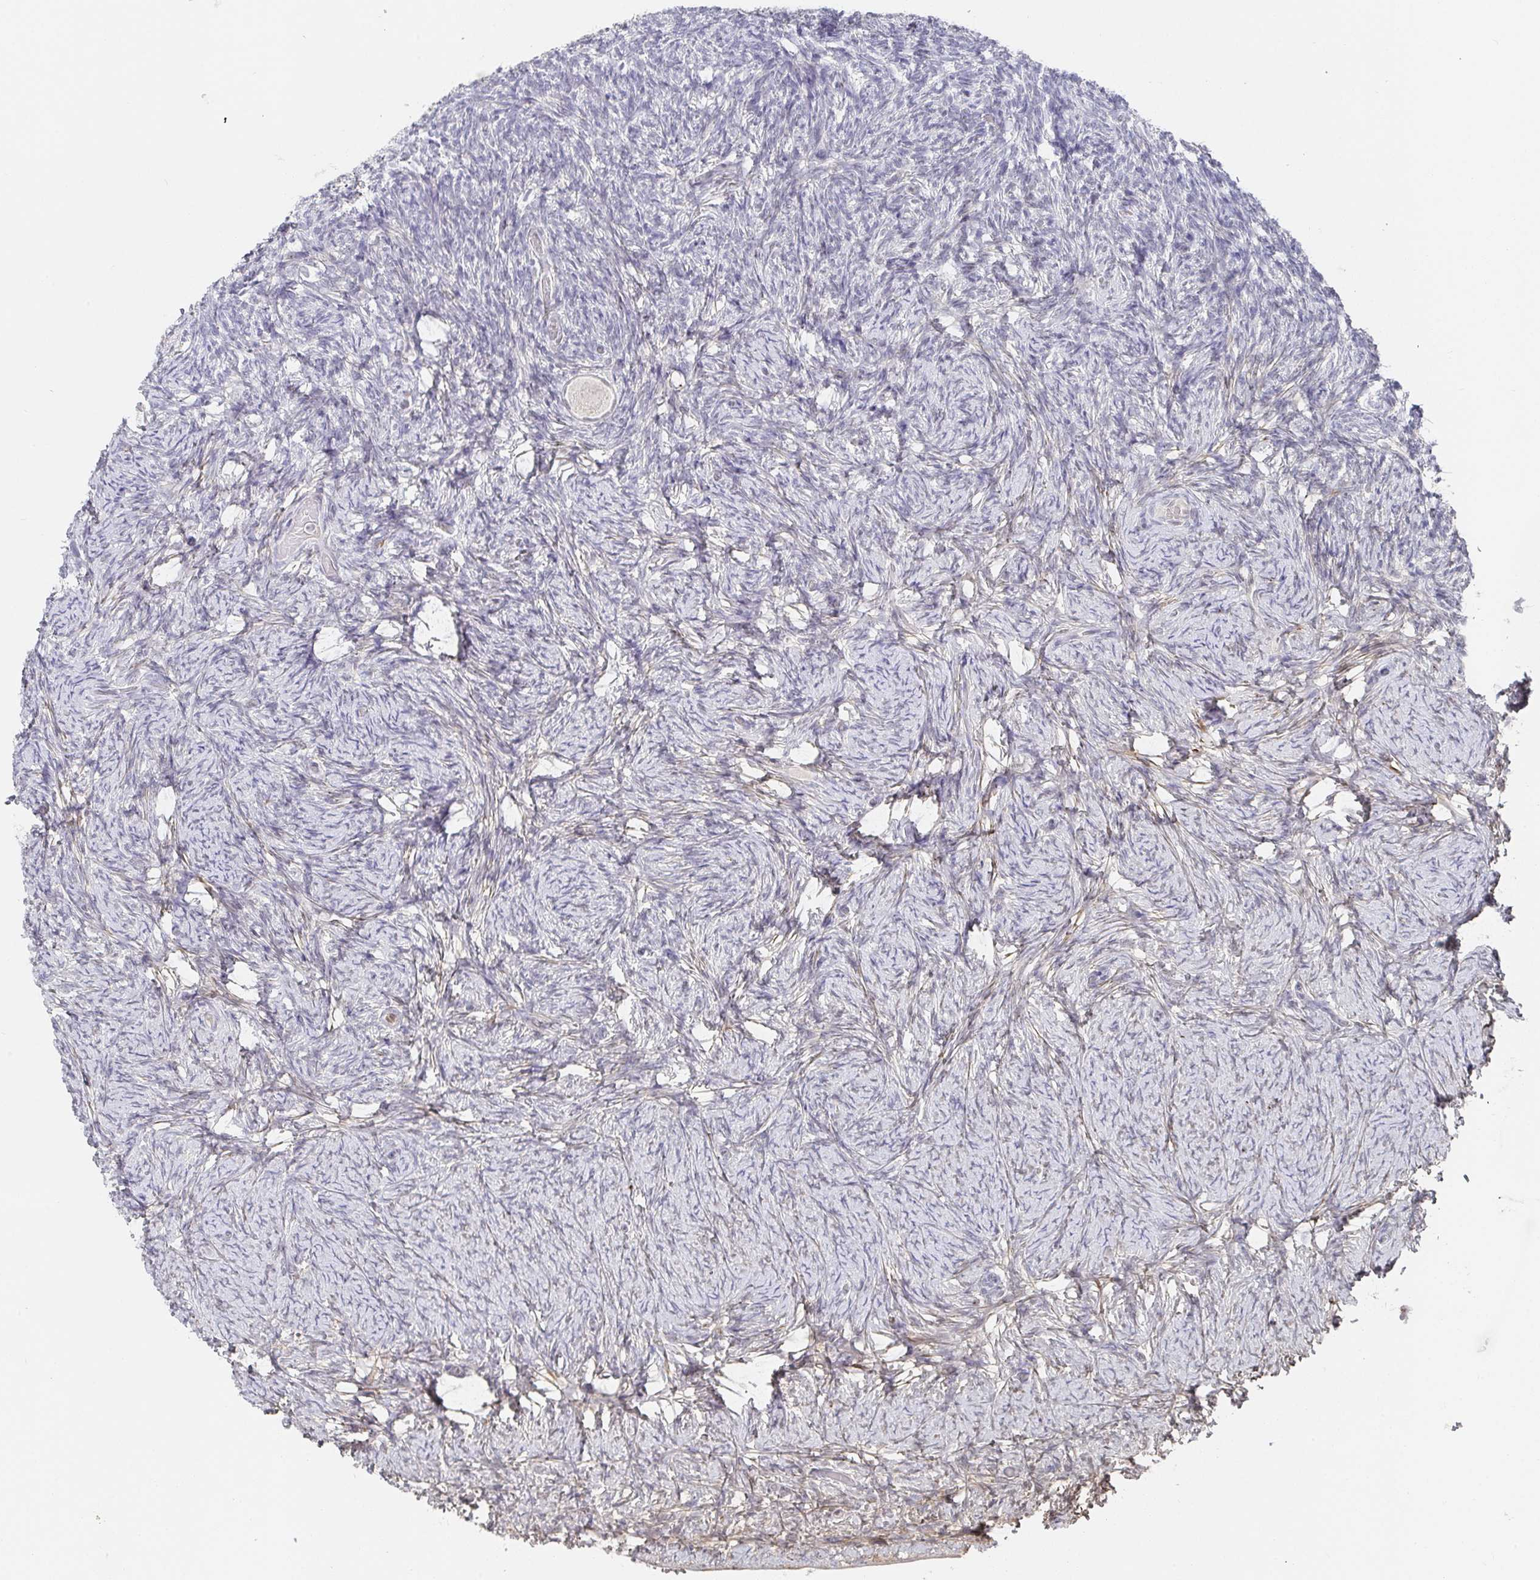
{"staining": {"intensity": "negative", "quantity": "none", "location": "none"}, "tissue": "ovary", "cell_type": "Follicle cells", "image_type": "normal", "snomed": [{"axis": "morphology", "description": "Normal tissue, NOS"}, {"axis": "topography", "description": "Ovary"}], "caption": "A micrograph of ovary stained for a protein exhibits no brown staining in follicle cells. (DAB immunohistochemistry (IHC), high magnification).", "gene": "RCOR1", "patient": {"sex": "female", "age": 34}}